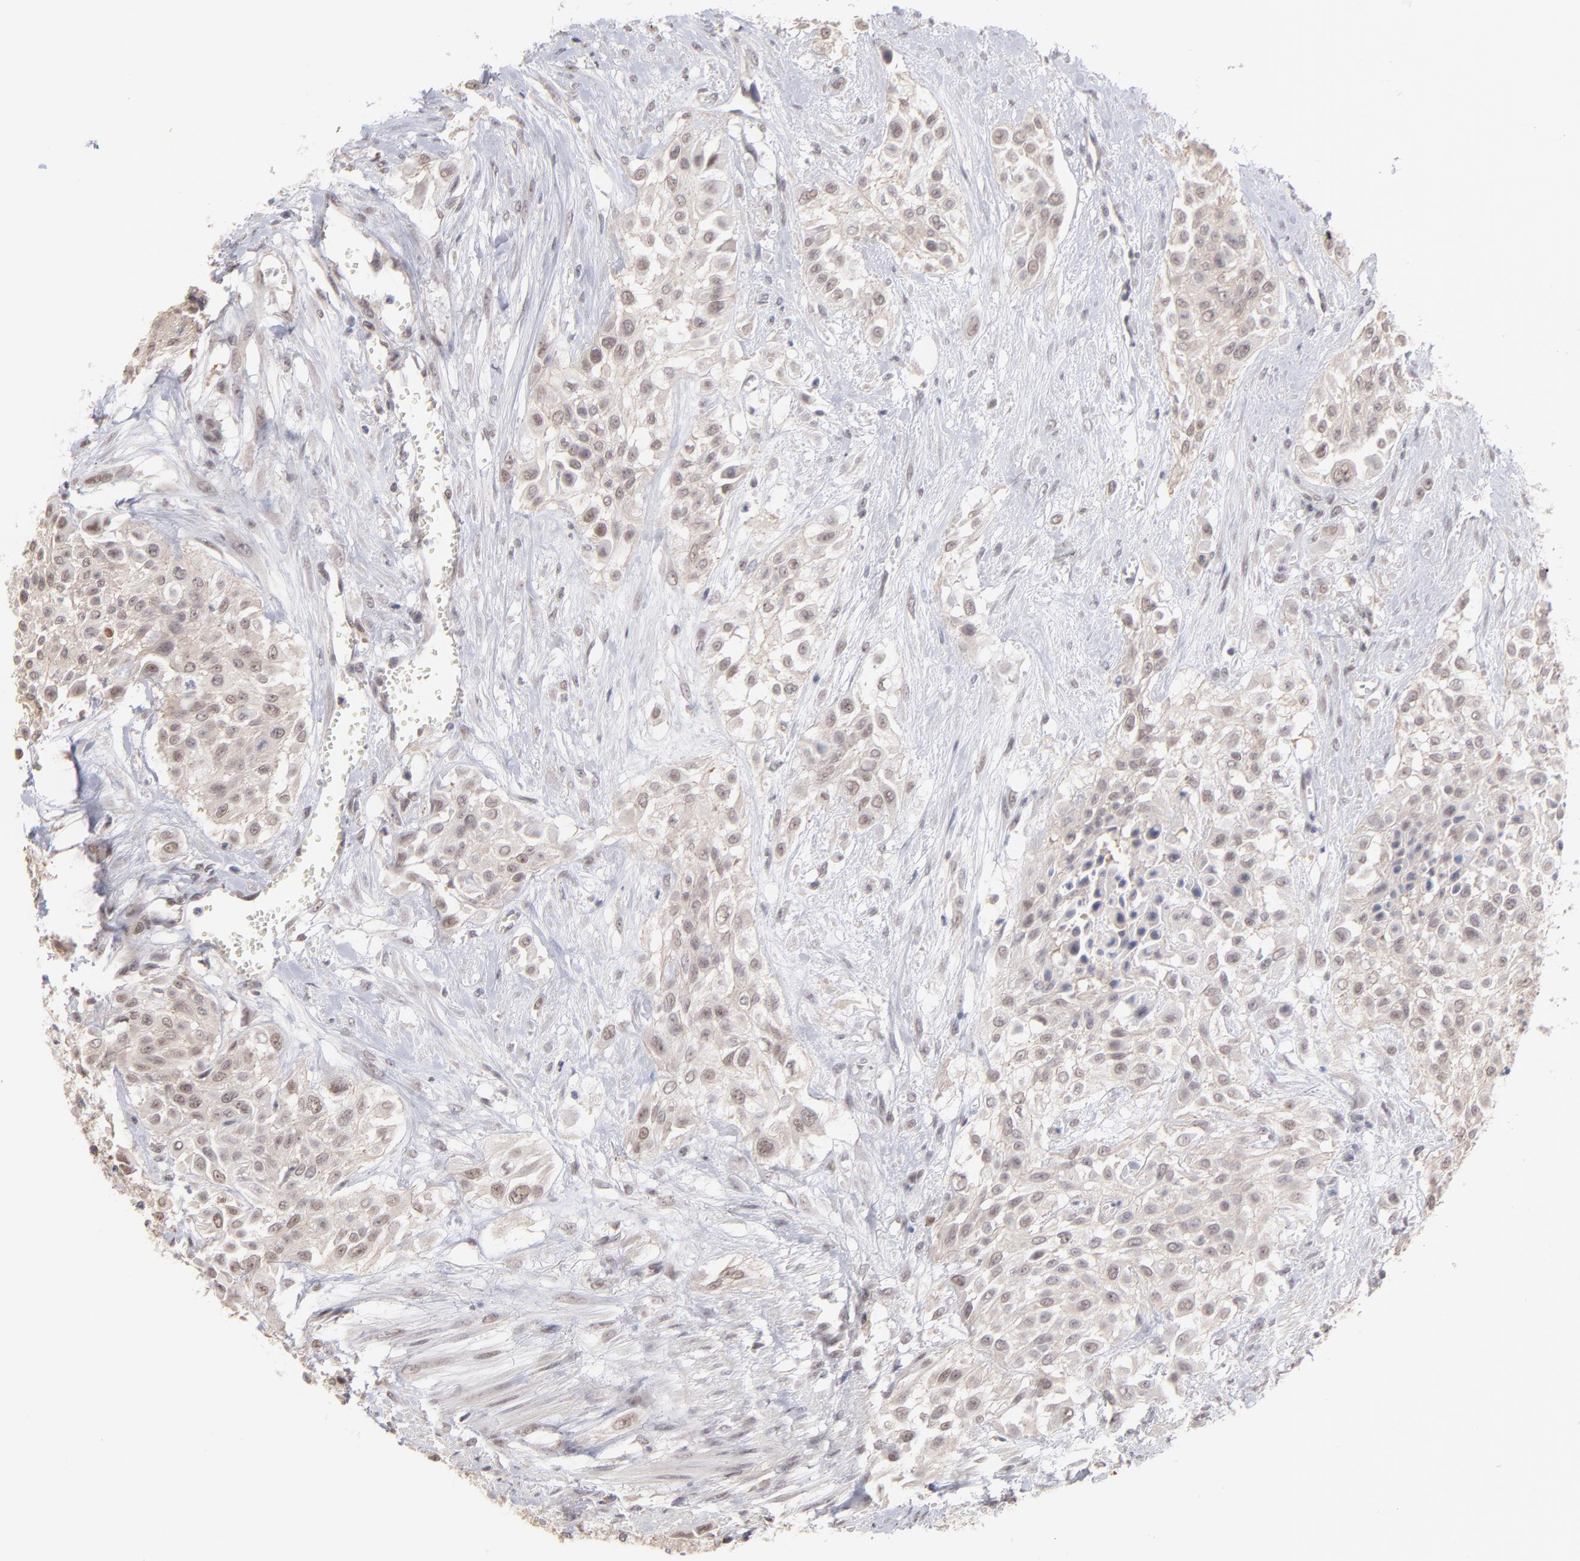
{"staining": {"intensity": "weak", "quantity": "25%-75%", "location": "nuclear"}, "tissue": "urothelial cancer", "cell_type": "Tumor cells", "image_type": "cancer", "snomed": [{"axis": "morphology", "description": "Urothelial carcinoma, High grade"}, {"axis": "topography", "description": "Urinary bladder"}], "caption": "Immunohistochemistry (IHC) of high-grade urothelial carcinoma exhibits low levels of weak nuclear staining in approximately 25%-75% of tumor cells.", "gene": "OAS1", "patient": {"sex": "male", "age": 57}}